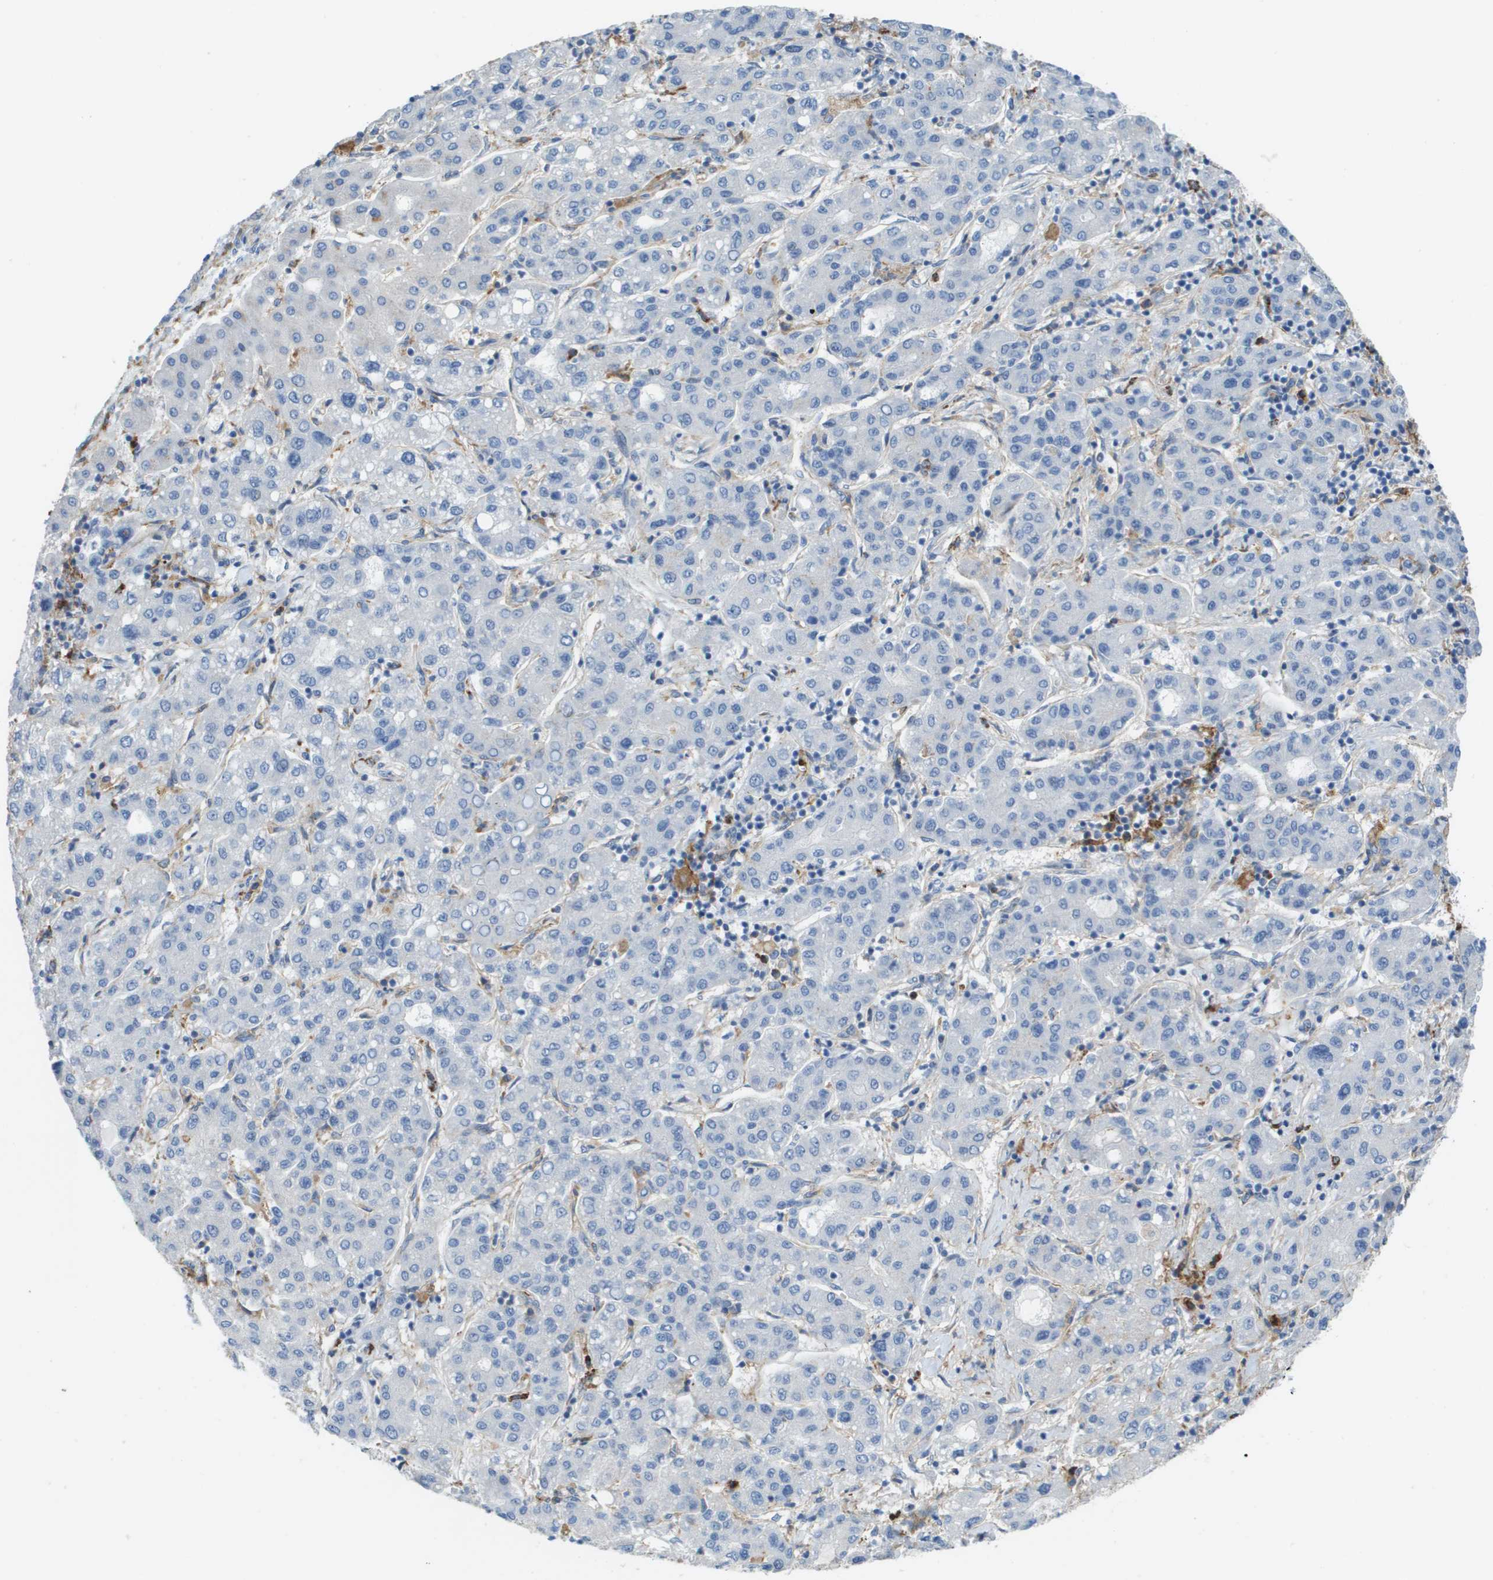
{"staining": {"intensity": "negative", "quantity": "none", "location": "none"}, "tissue": "liver cancer", "cell_type": "Tumor cells", "image_type": "cancer", "snomed": [{"axis": "morphology", "description": "Carcinoma, Hepatocellular, NOS"}, {"axis": "topography", "description": "Liver"}], "caption": "This is an IHC histopathology image of liver hepatocellular carcinoma. There is no positivity in tumor cells.", "gene": "ZBTB43", "patient": {"sex": "male", "age": 65}}